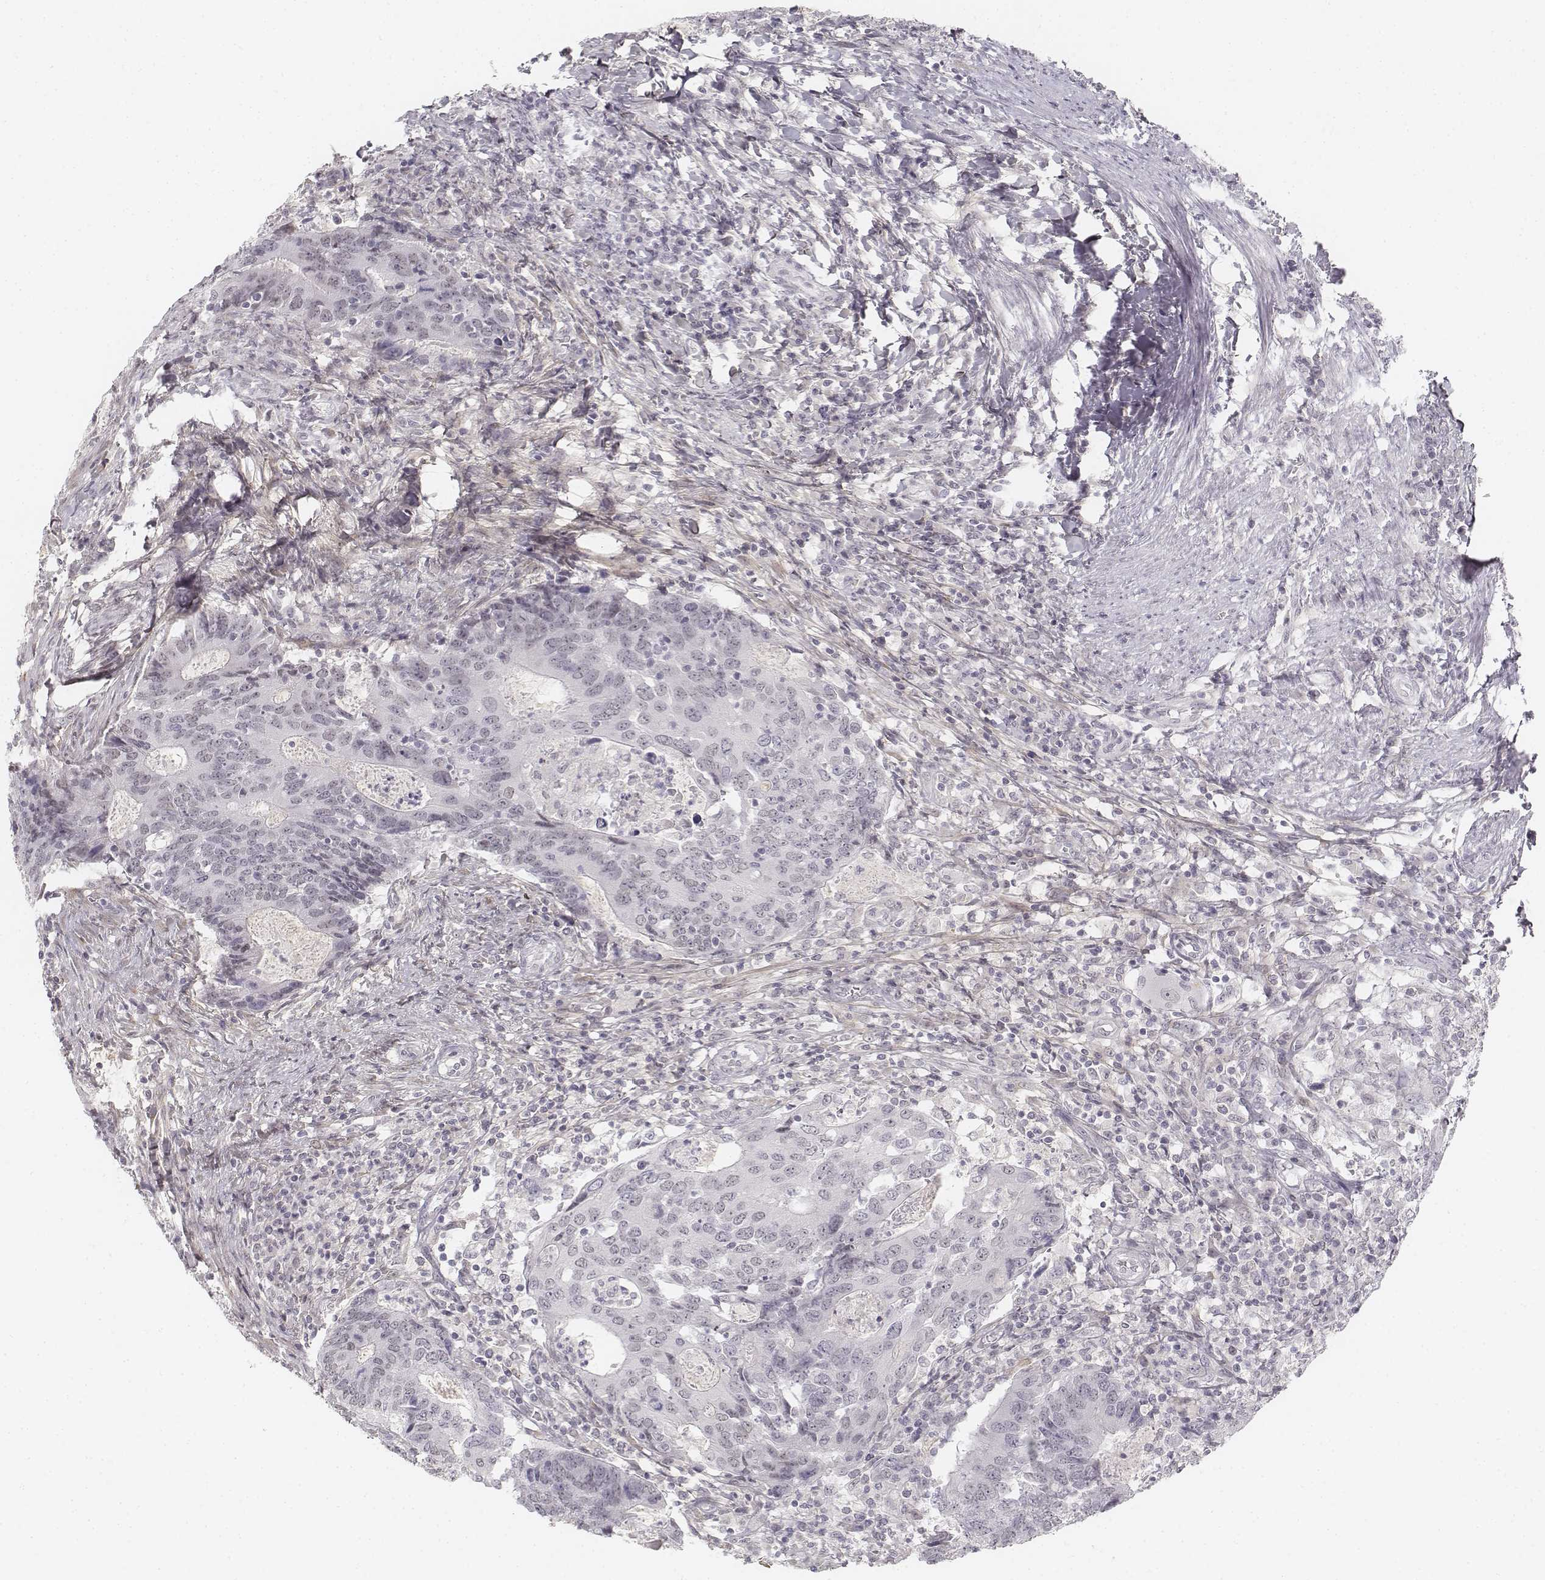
{"staining": {"intensity": "negative", "quantity": "none", "location": "none"}, "tissue": "colorectal cancer", "cell_type": "Tumor cells", "image_type": "cancer", "snomed": [{"axis": "morphology", "description": "Adenocarcinoma, NOS"}, {"axis": "topography", "description": "Colon"}], "caption": "An IHC image of colorectal cancer is shown. There is no staining in tumor cells of colorectal cancer.", "gene": "KRT84", "patient": {"sex": "male", "age": 67}}